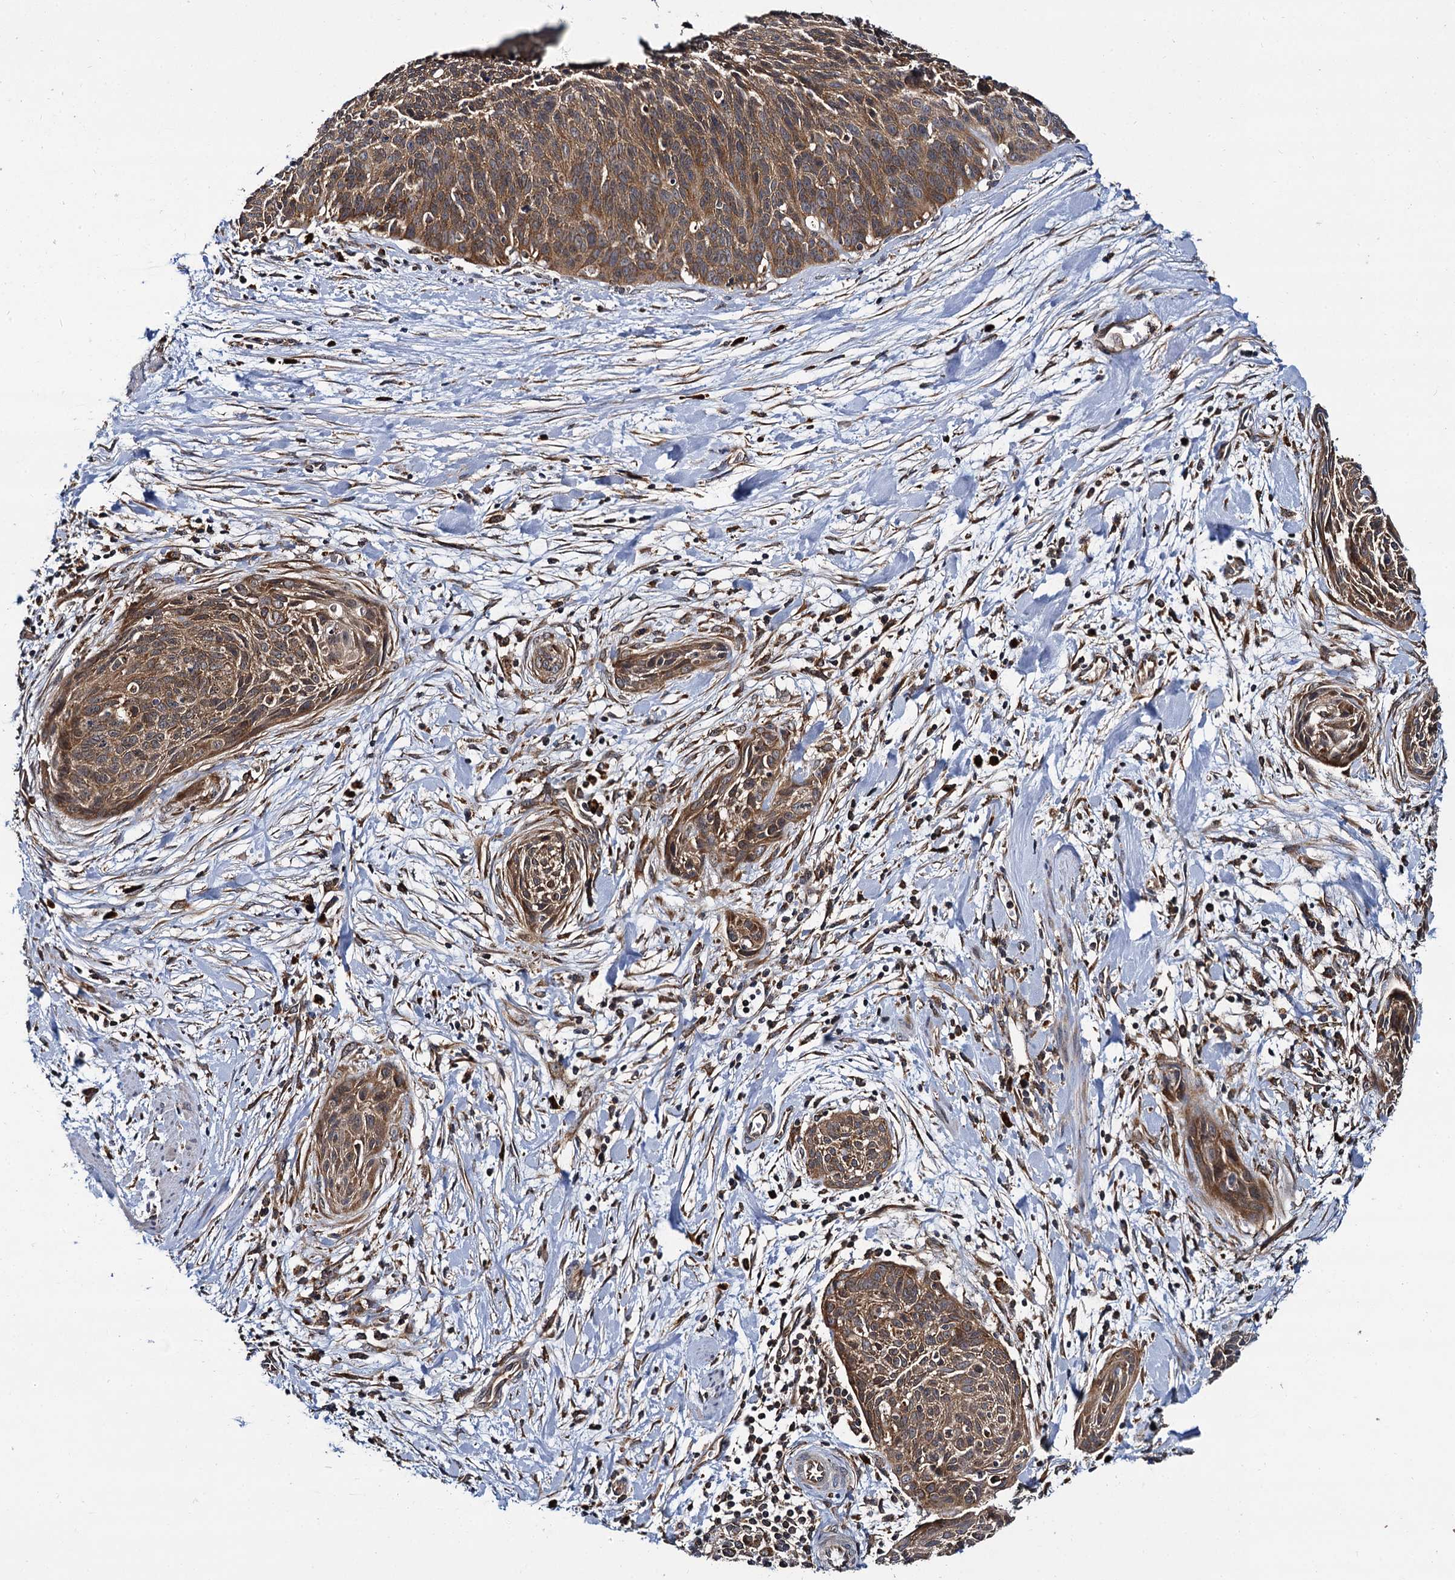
{"staining": {"intensity": "moderate", "quantity": ">75%", "location": "cytoplasmic/membranous"}, "tissue": "cervical cancer", "cell_type": "Tumor cells", "image_type": "cancer", "snomed": [{"axis": "morphology", "description": "Squamous cell carcinoma, NOS"}, {"axis": "topography", "description": "Cervix"}], "caption": "Approximately >75% of tumor cells in human cervical cancer (squamous cell carcinoma) show moderate cytoplasmic/membranous protein staining as visualized by brown immunohistochemical staining.", "gene": "UFM1", "patient": {"sex": "female", "age": 55}}